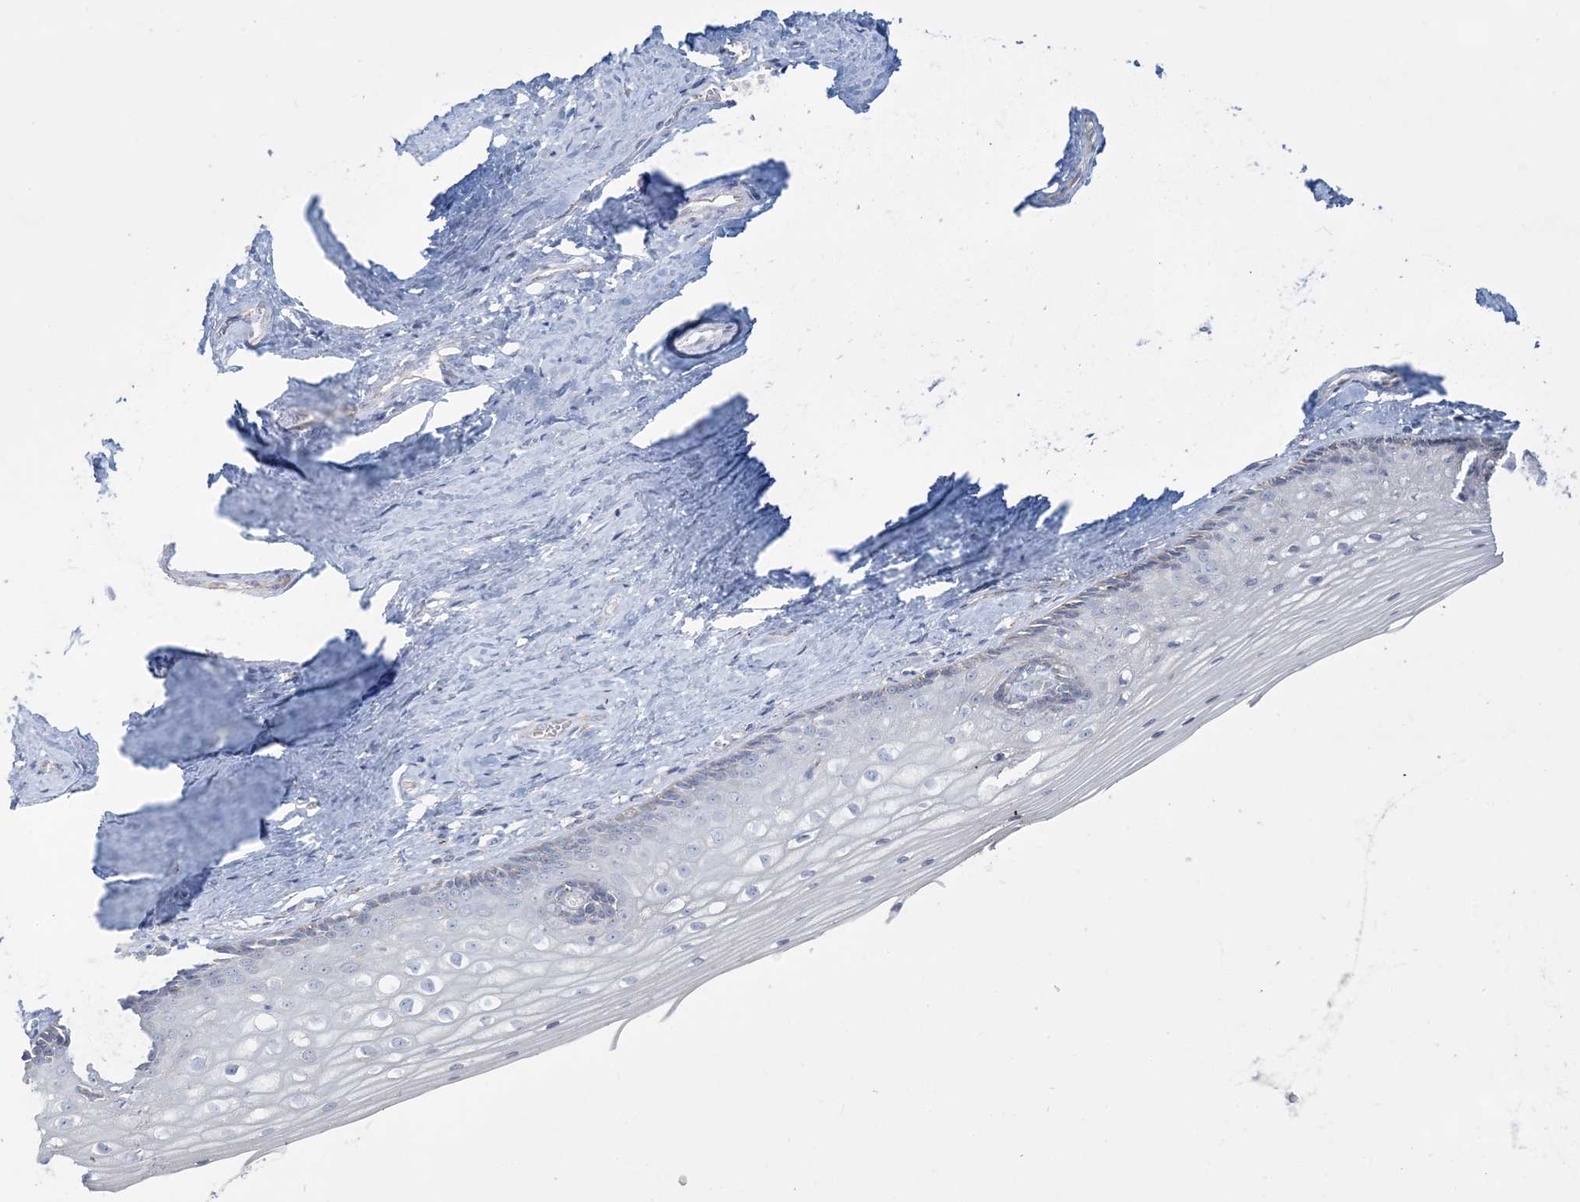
{"staining": {"intensity": "negative", "quantity": "none", "location": "none"}, "tissue": "vagina", "cell_type": "Squamous epithelial cells", "image_type": "normal", "snomed": [{"axis": "morphology", "description": "Normal tissue, NOS"}, {"axis": "topography", "description": "Vagina"}], "caption": "Vagina stained for a protein using IHC shows no positivity squamous epithelial cells.", "gene": "TBC1D7", "patient": {"sex": "female", "age": 46}}